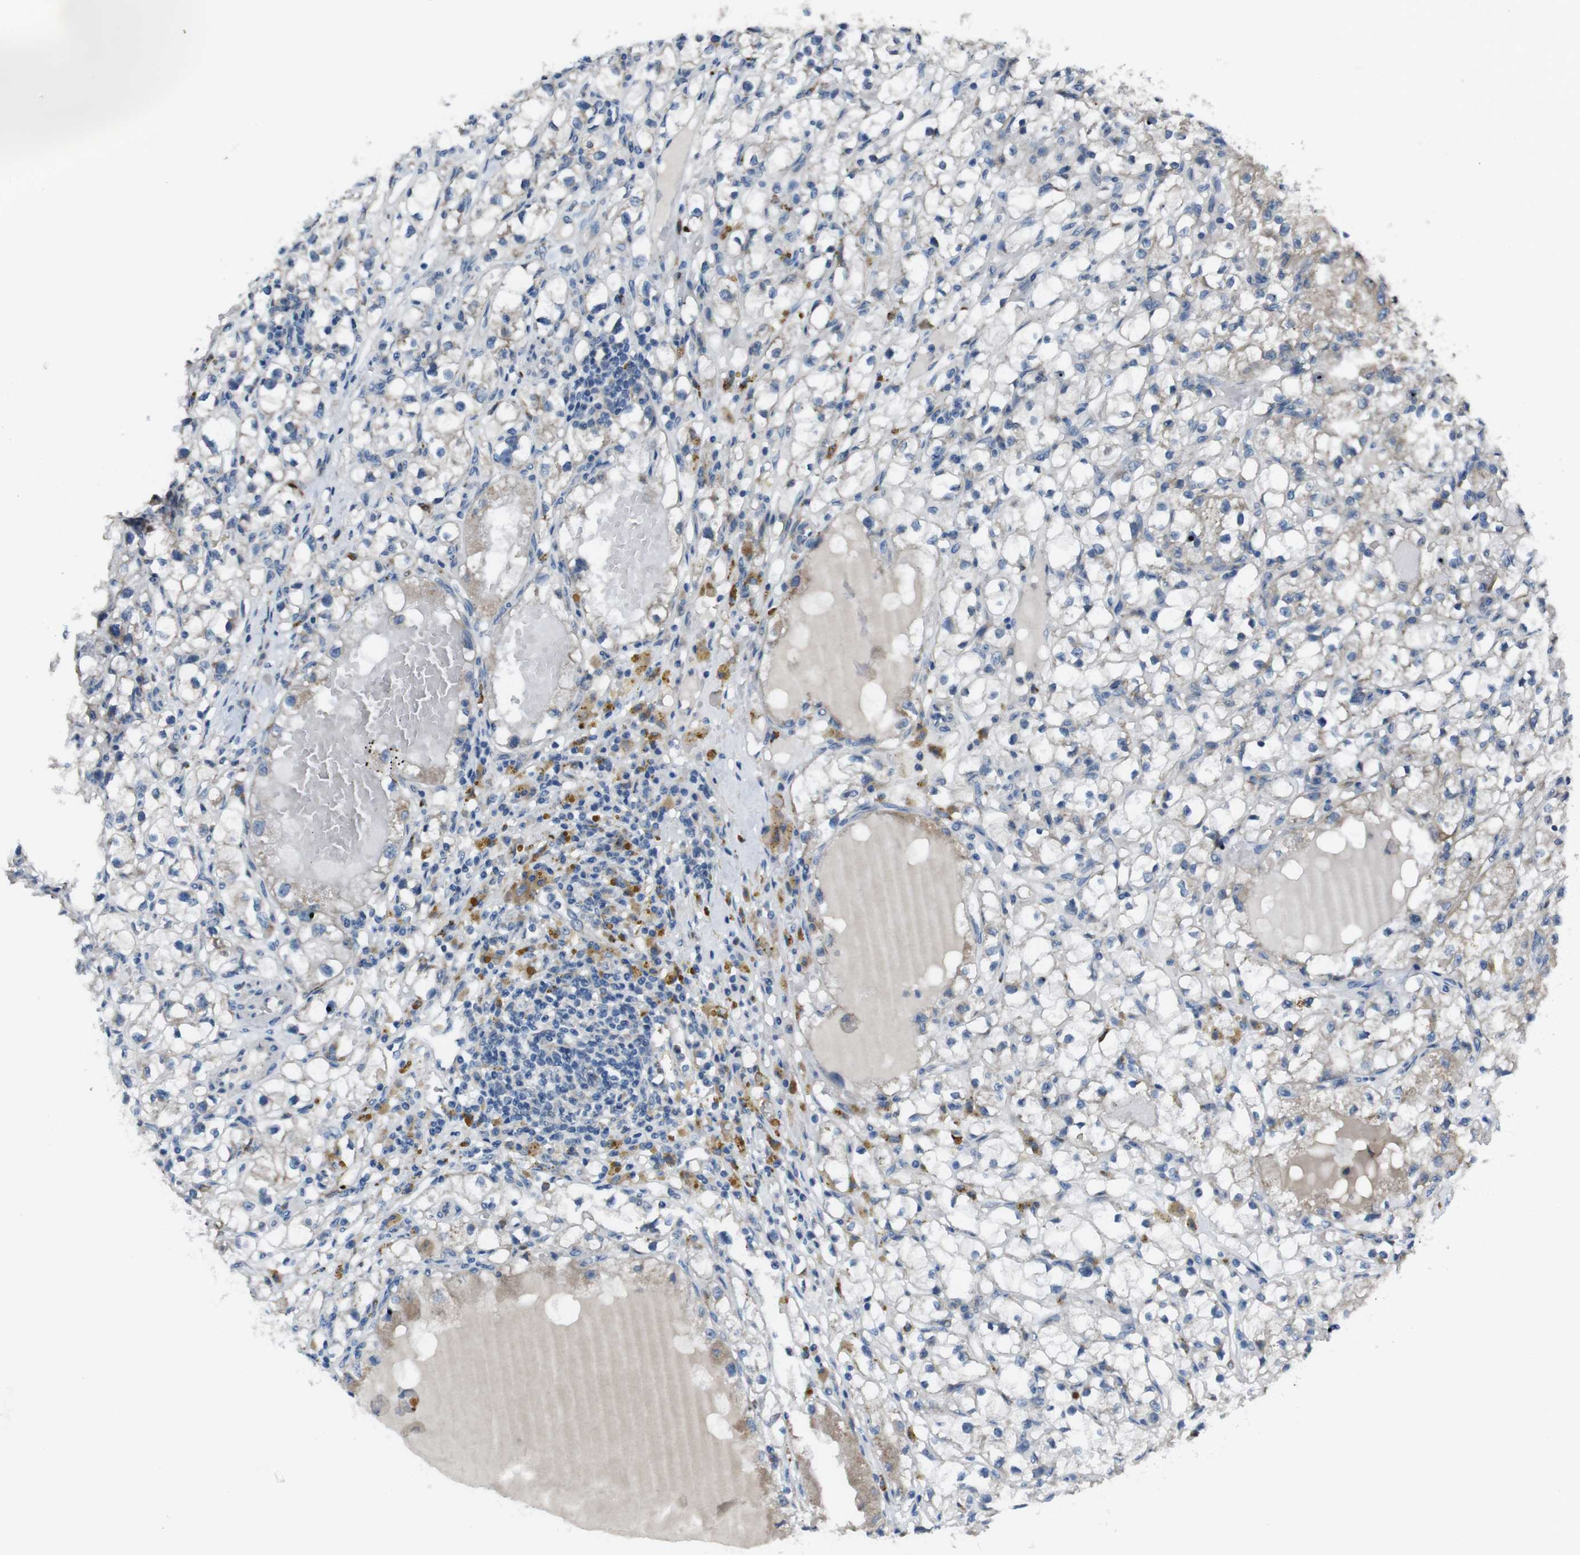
{"staining": {"intensity": "negative", "quantity": "none", "location": "none"}, "tissue": "renal cancer", "cell_type": "Tumor cells", "image_type": "cancer", "snomed": [{"axis": "morphology", "description": "Adenocarcinoma, NOS"}, {"axis": "topography", "description": "Kidney"}], "caption": "DAB immunohistochemical staining of renal cancer exhibits no significant staining in tumor cells. Brightfield microscopy of IHC stained with DAB (brown) and hematoxylin (blue), captured at high magnification.", "gene": "CDH22", "patient": {"sex": "male", "age": 56}}